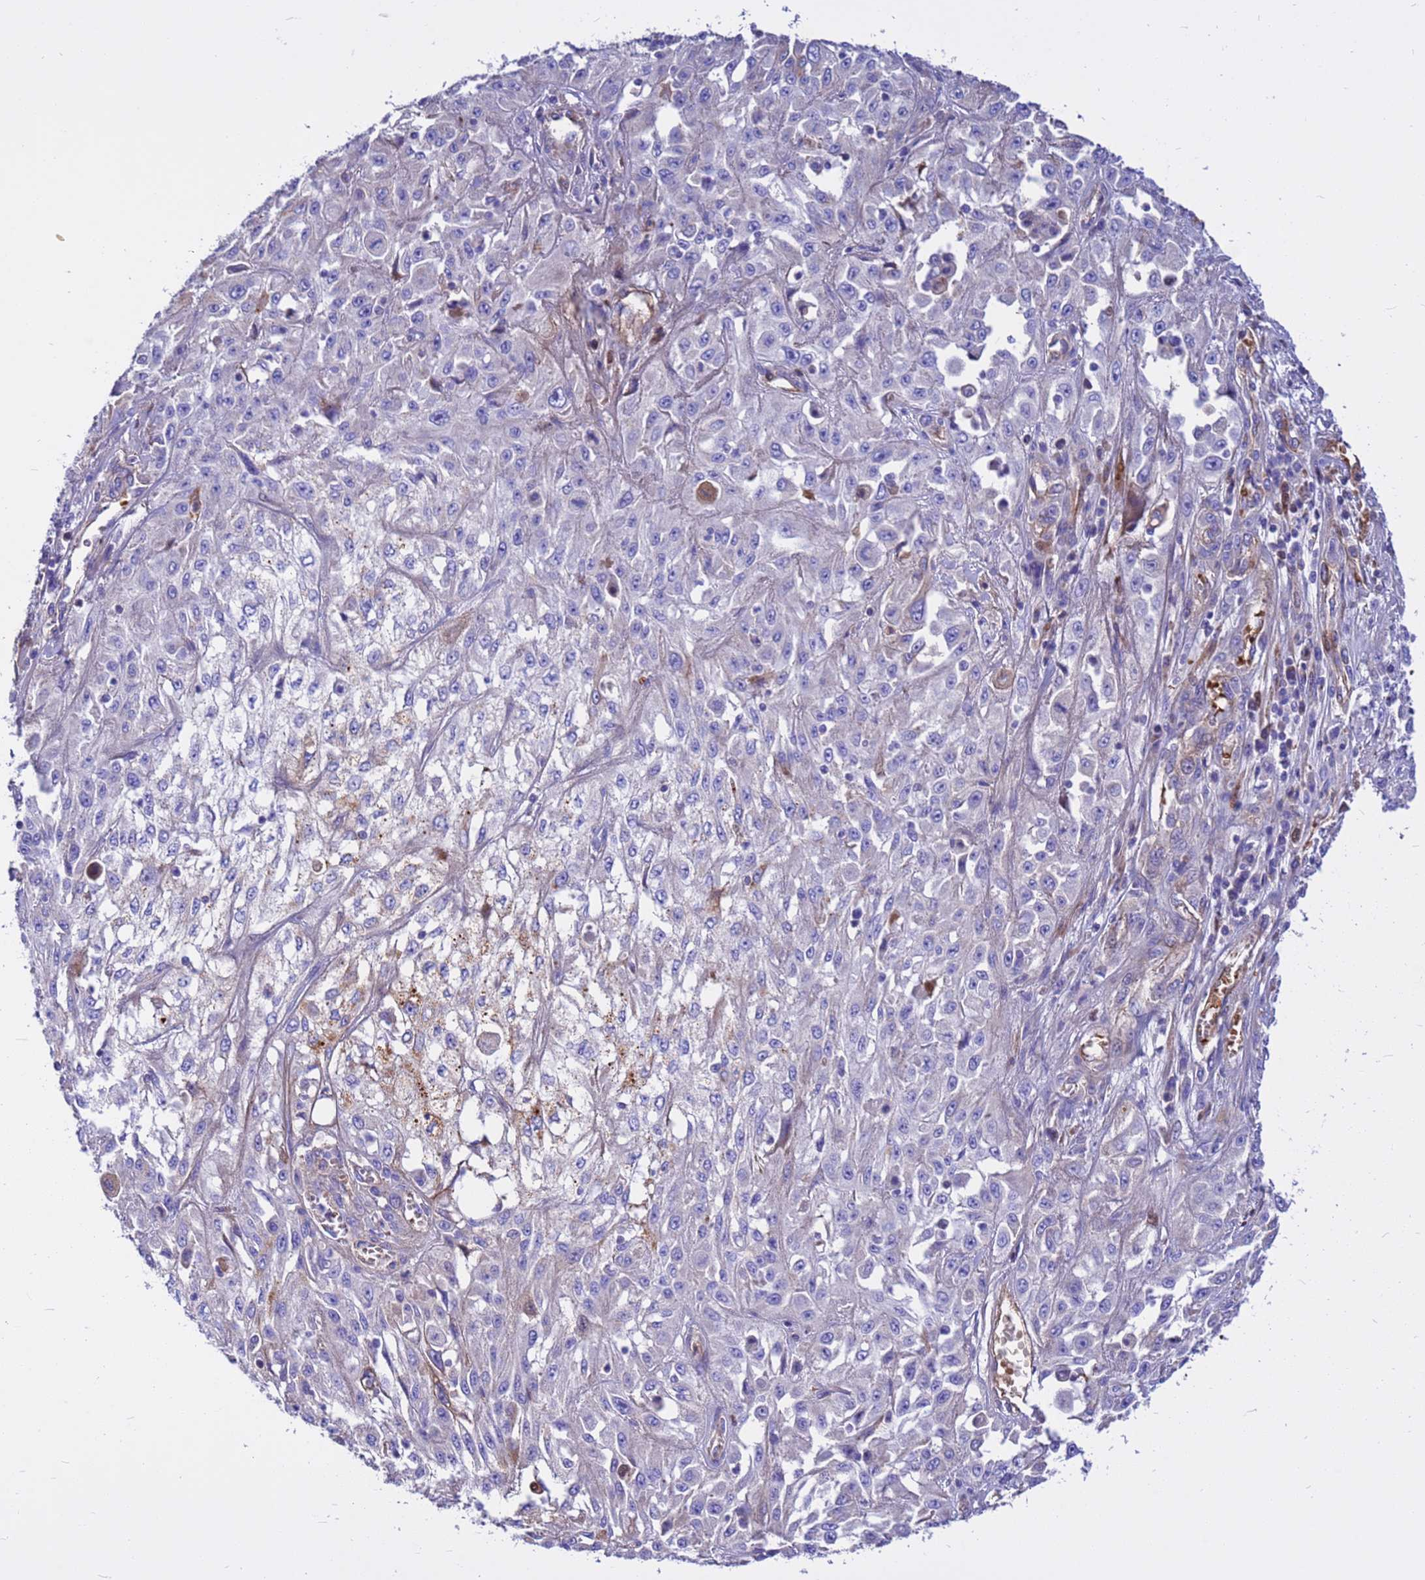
{"staining": {"intensity": "negative", "quantity": "none", "location": "none"}, "tissue": "skin cancer", "cell_type": "Tumor cells", "image_type": "cancer", "snomed": [{"axis": "morphology", "description": "Squamous cell carcinoma, NOS"}, {"axis": "morphology", "description": "Squamous cell carcinoma, metastatic, NOS"}, {"axis": "topography", "description": "Skin"}, {"axis": "topography", "description": "Lymph node"}], "caption": "DAB (3,3'-diaminobenzidine) immunohistochemical staining of skin metastatic squamous cell carcinoma displays no significant expression in tumor cells.", "gene": "CRHBP", "patient": {"sex": "male", "age": 75}}